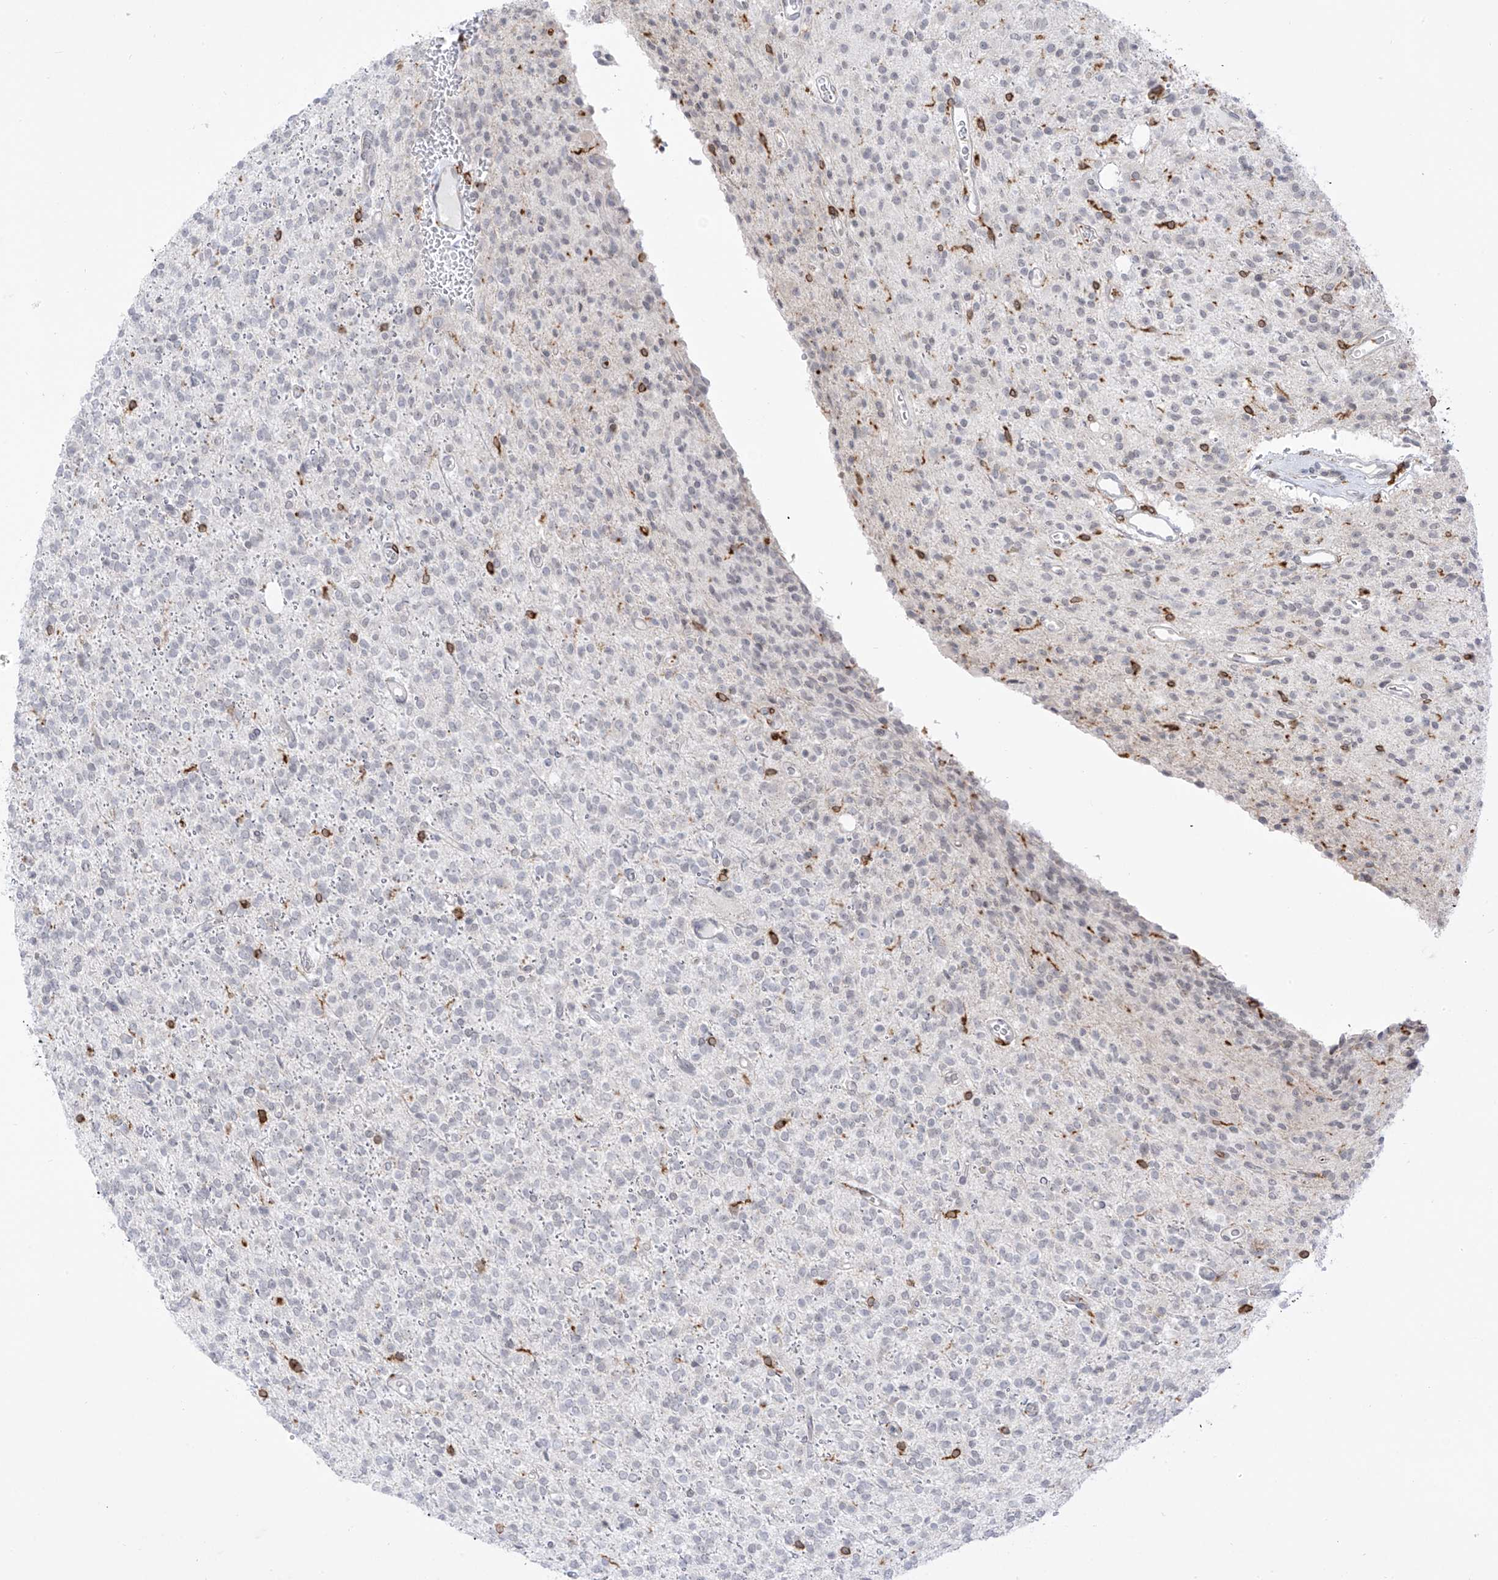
{"staining": {"intensity": "negative", "quantity": "none", "location": "none"}, "tissue": "glioma", "cell_type": "Tumor cells", "image_type": "cancer", "snomed": [{"axis": "morphology", "description": "Glioma, malignant, High grade"}, {"axis": "topography", "description": "Brain"}], "caption": "Immunohistochemistry (IHC) micrograph of malignant glioma (high-grade) stained for a protein (brown), which demonstrates no positivity in tumor cells.", "gene": "TBXAS1", "patient": {"sex": "male", "age": 34}}